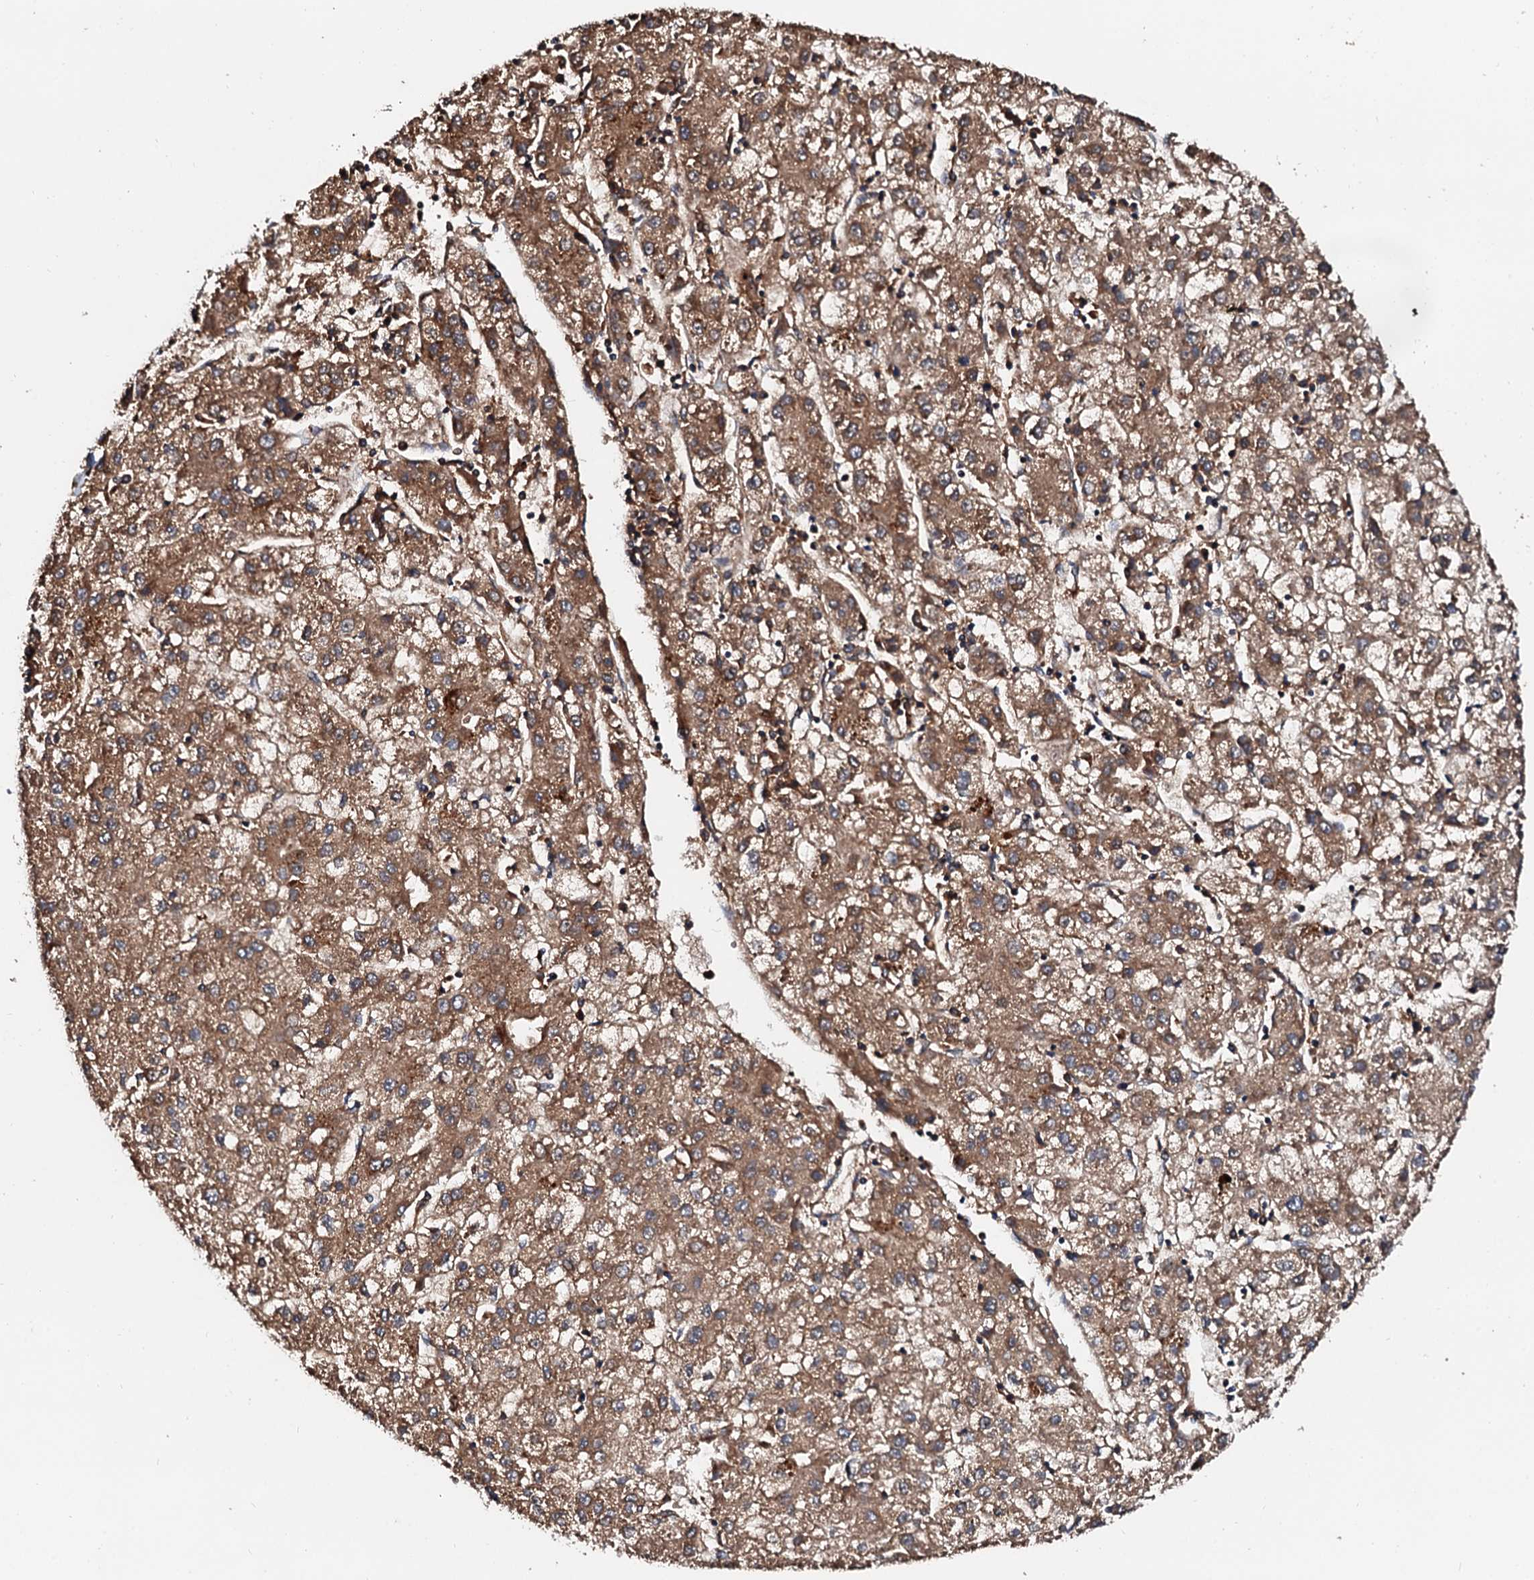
{"staining": {"intensity": "moderate", "quantity": ">75%", "location": "cytoplasmic/membranous"}, "tissue": "liver cancer", "cell_type": "Tumor cells", "image_type": "cancer", "snomed": [{"axis": "morphology", "description": "Carcinoma, Hepatocellular, NOS"}, {"axis": "topography", "description": "Liver"}], "caption": "High-magnification brightfield microscopy of liver hepatocellular carcinoma stained with DAB (3,3'-diaminobenzidine) (brown) and counterstained with hematoxylin (blue). tumor cells exhibit moderate cytoplasmic/membranous positivity is present in approximately>75% of cells.", "gene": "EXTL1", "patient": {"sex": "male", "age": 72}}